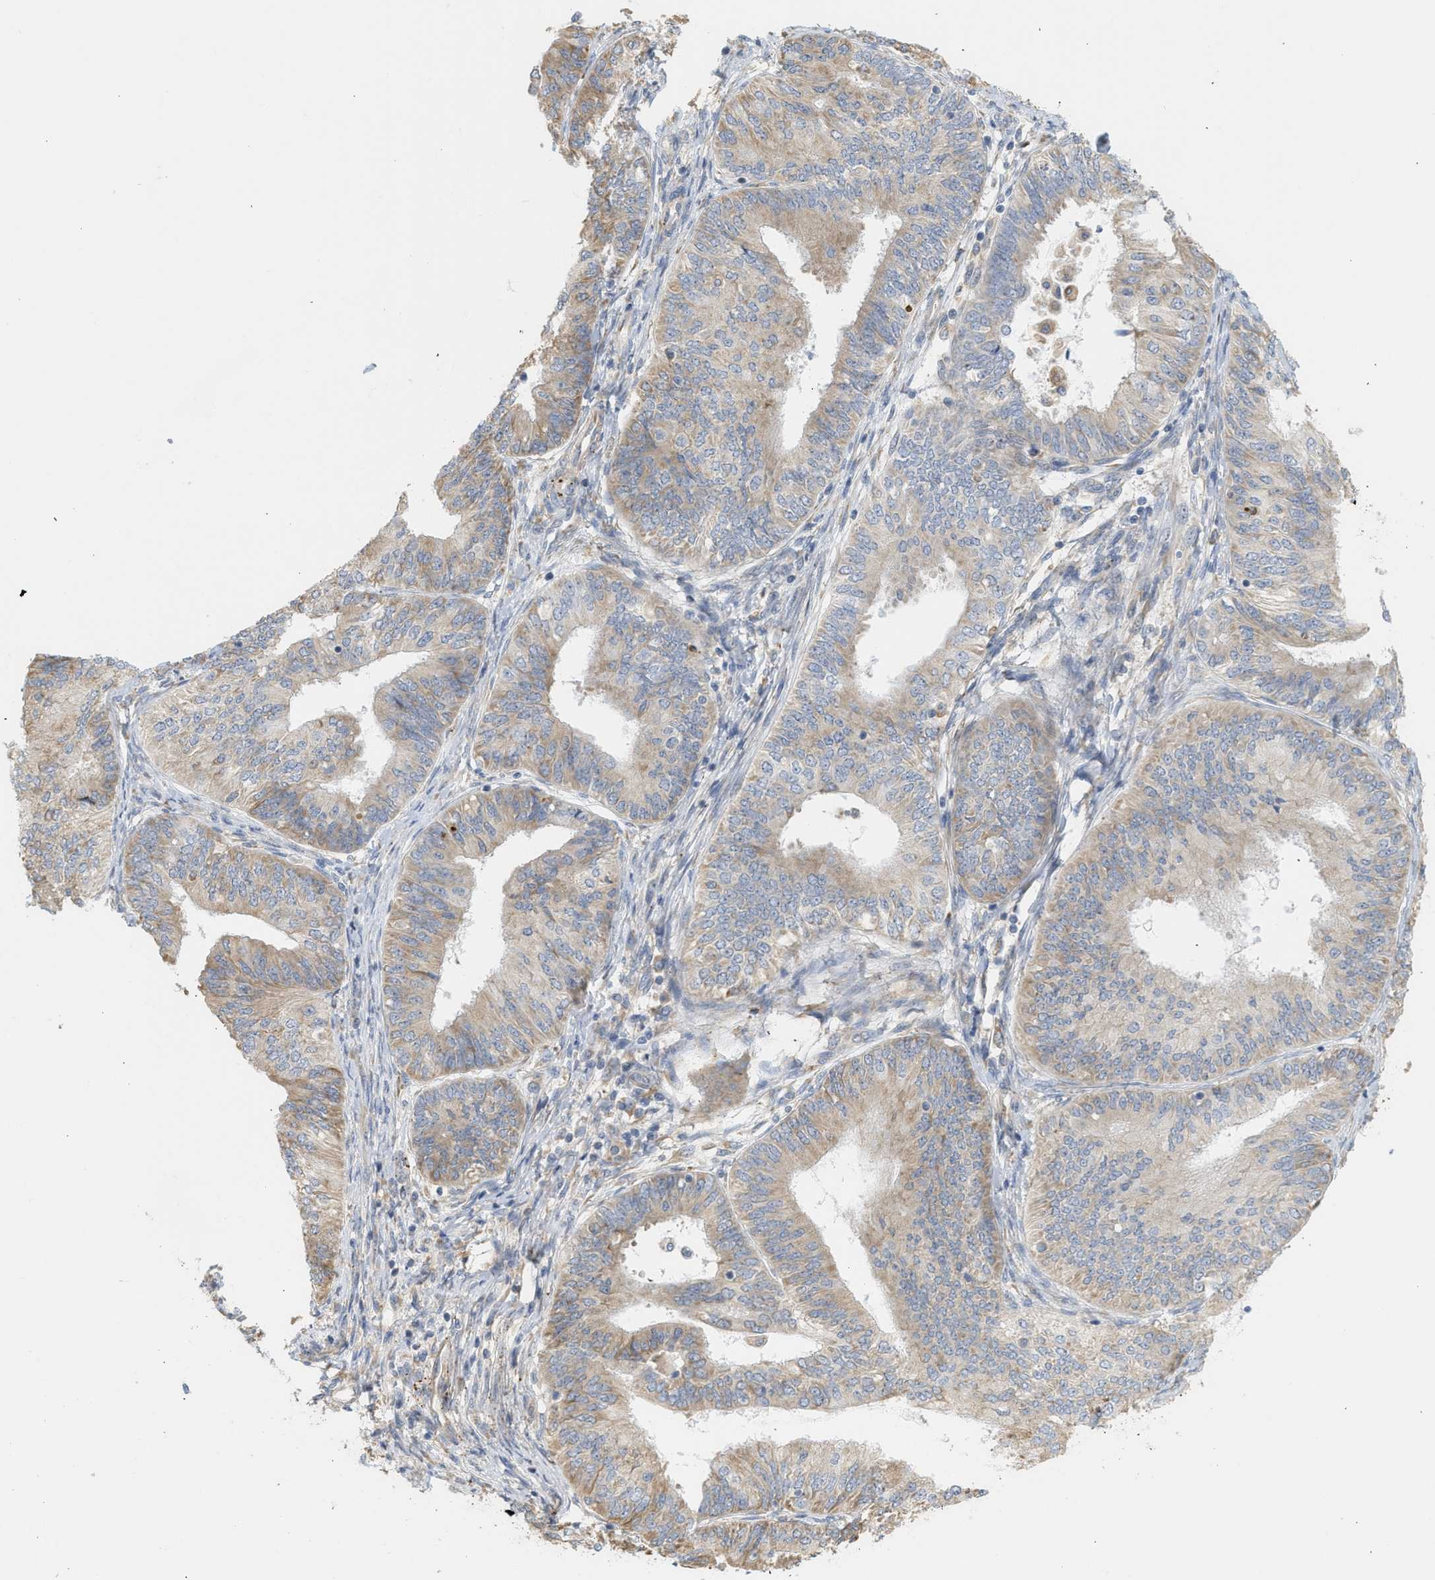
{"staining": {"intensity": "weak", "quantity": ">75%", "location": "cytoplasmic/membranous"}, "tissue": "endometrial cancer", "cell_type": "Tumor cells", "image_type": "cancer", "snomed": [{"axis": "morphology", "description": "Adenocarcinoma, NOS"}, {"axis": "topography", "description": "Endometrium"}], "caption": "Endometrial adenocarcinoma stained for a protein shows weak cytoplasmic/membranous positivity in tumor cells. The protein of interest is shown in brown color, while the nuclei are stained blue.", "gene": "SVOP", "patient": {"sex": "female", "age": 58}}